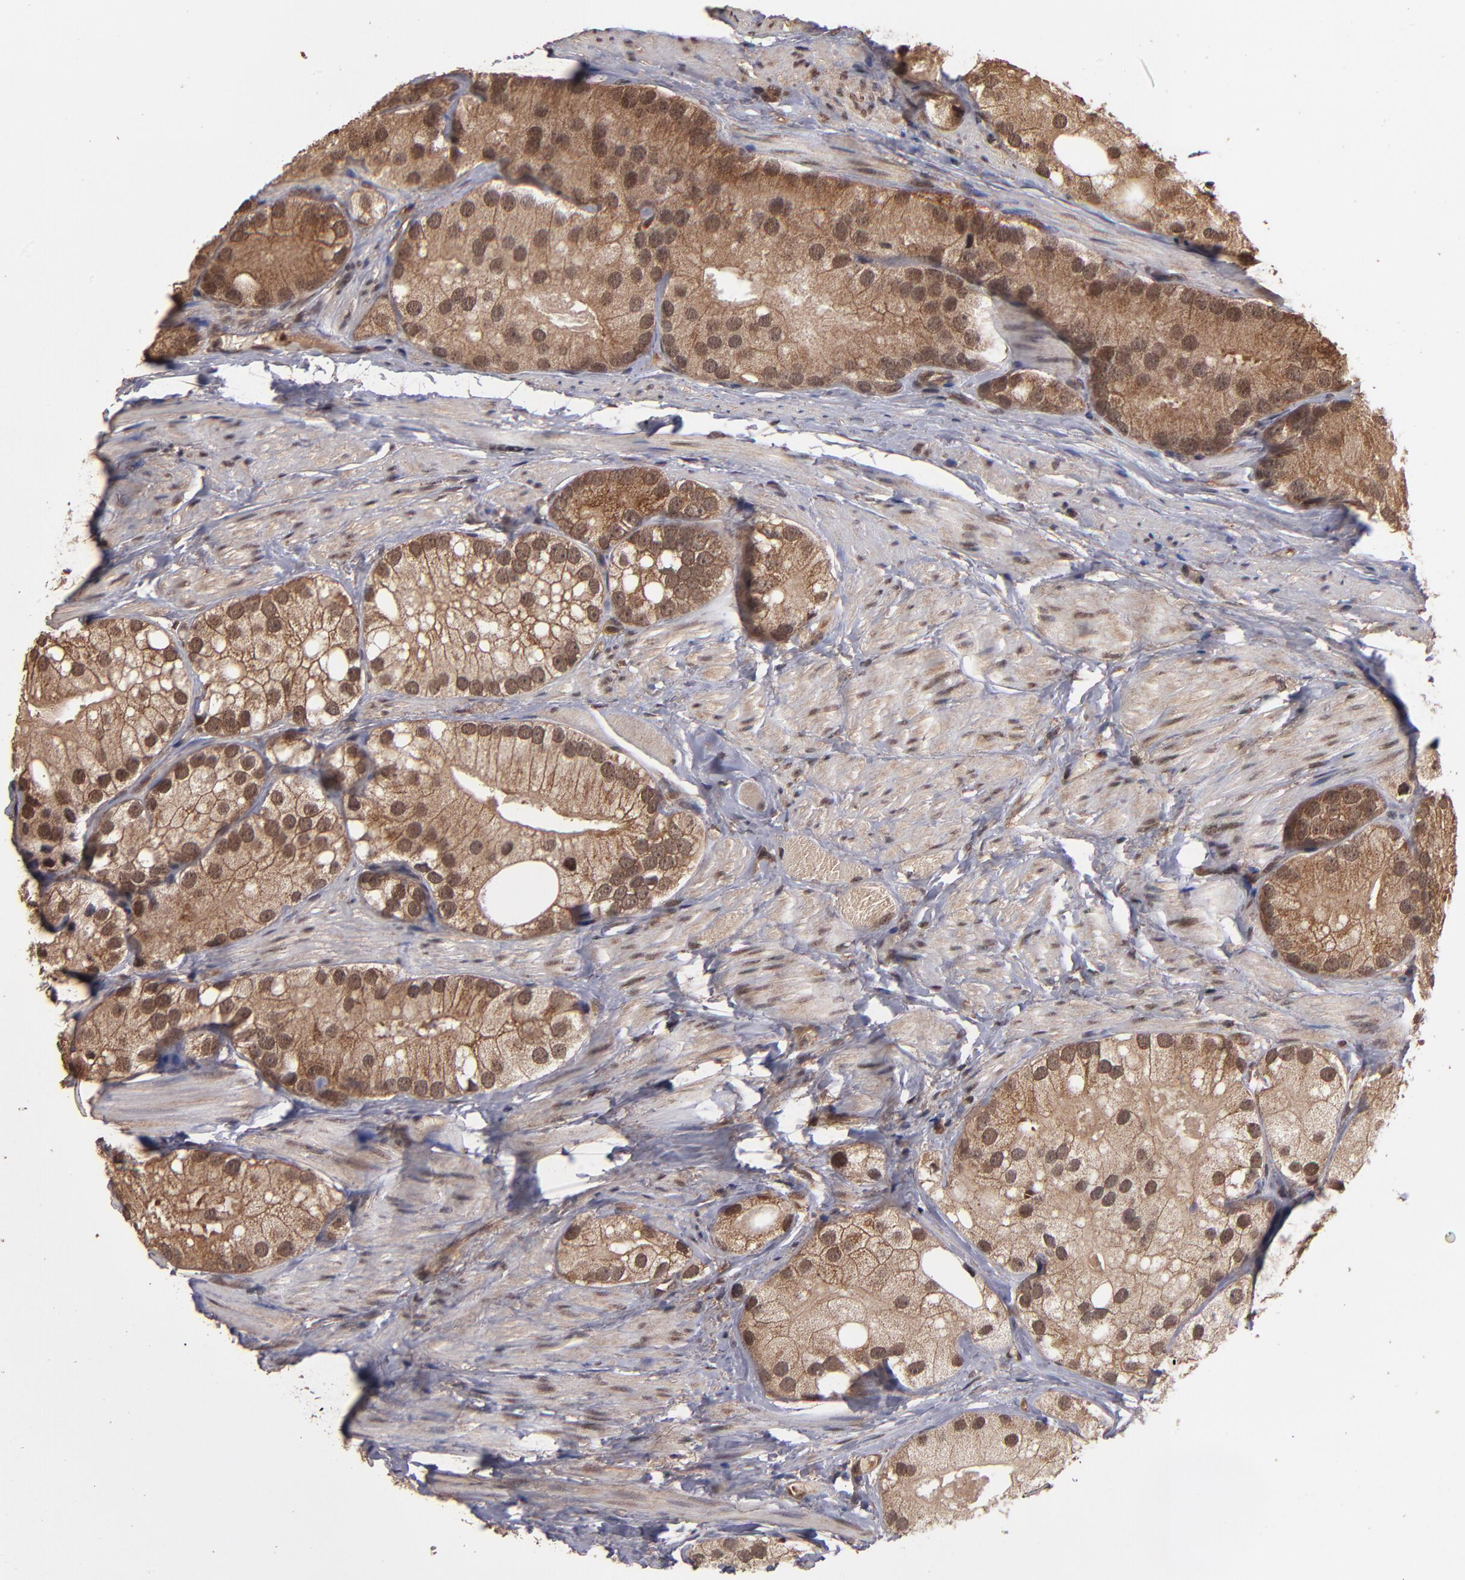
{"staining": {"intensity": "moderate", "quantity": ">75%", "location": "cytoplasmic/membranous"}, "tissue": "prostate cancer", "cell_type": "Tumor cells", "image_type": "cancer", "snomed": [{"axis": "morphology", "description": "Adenocarcinoma, Low grade"}, {"axis": "topography", "description": "Prostate"}], "caption": "High-power microscopy captured an immunohistochemistry histopathology image of low-grade adenocarcinoma (prostate), revealing moderate cytoplasmic/membranous positivity in approximately >75% of tumor cells.", "gene": "NFE2L2", "patient": {"sex": "male", "age": 69}}